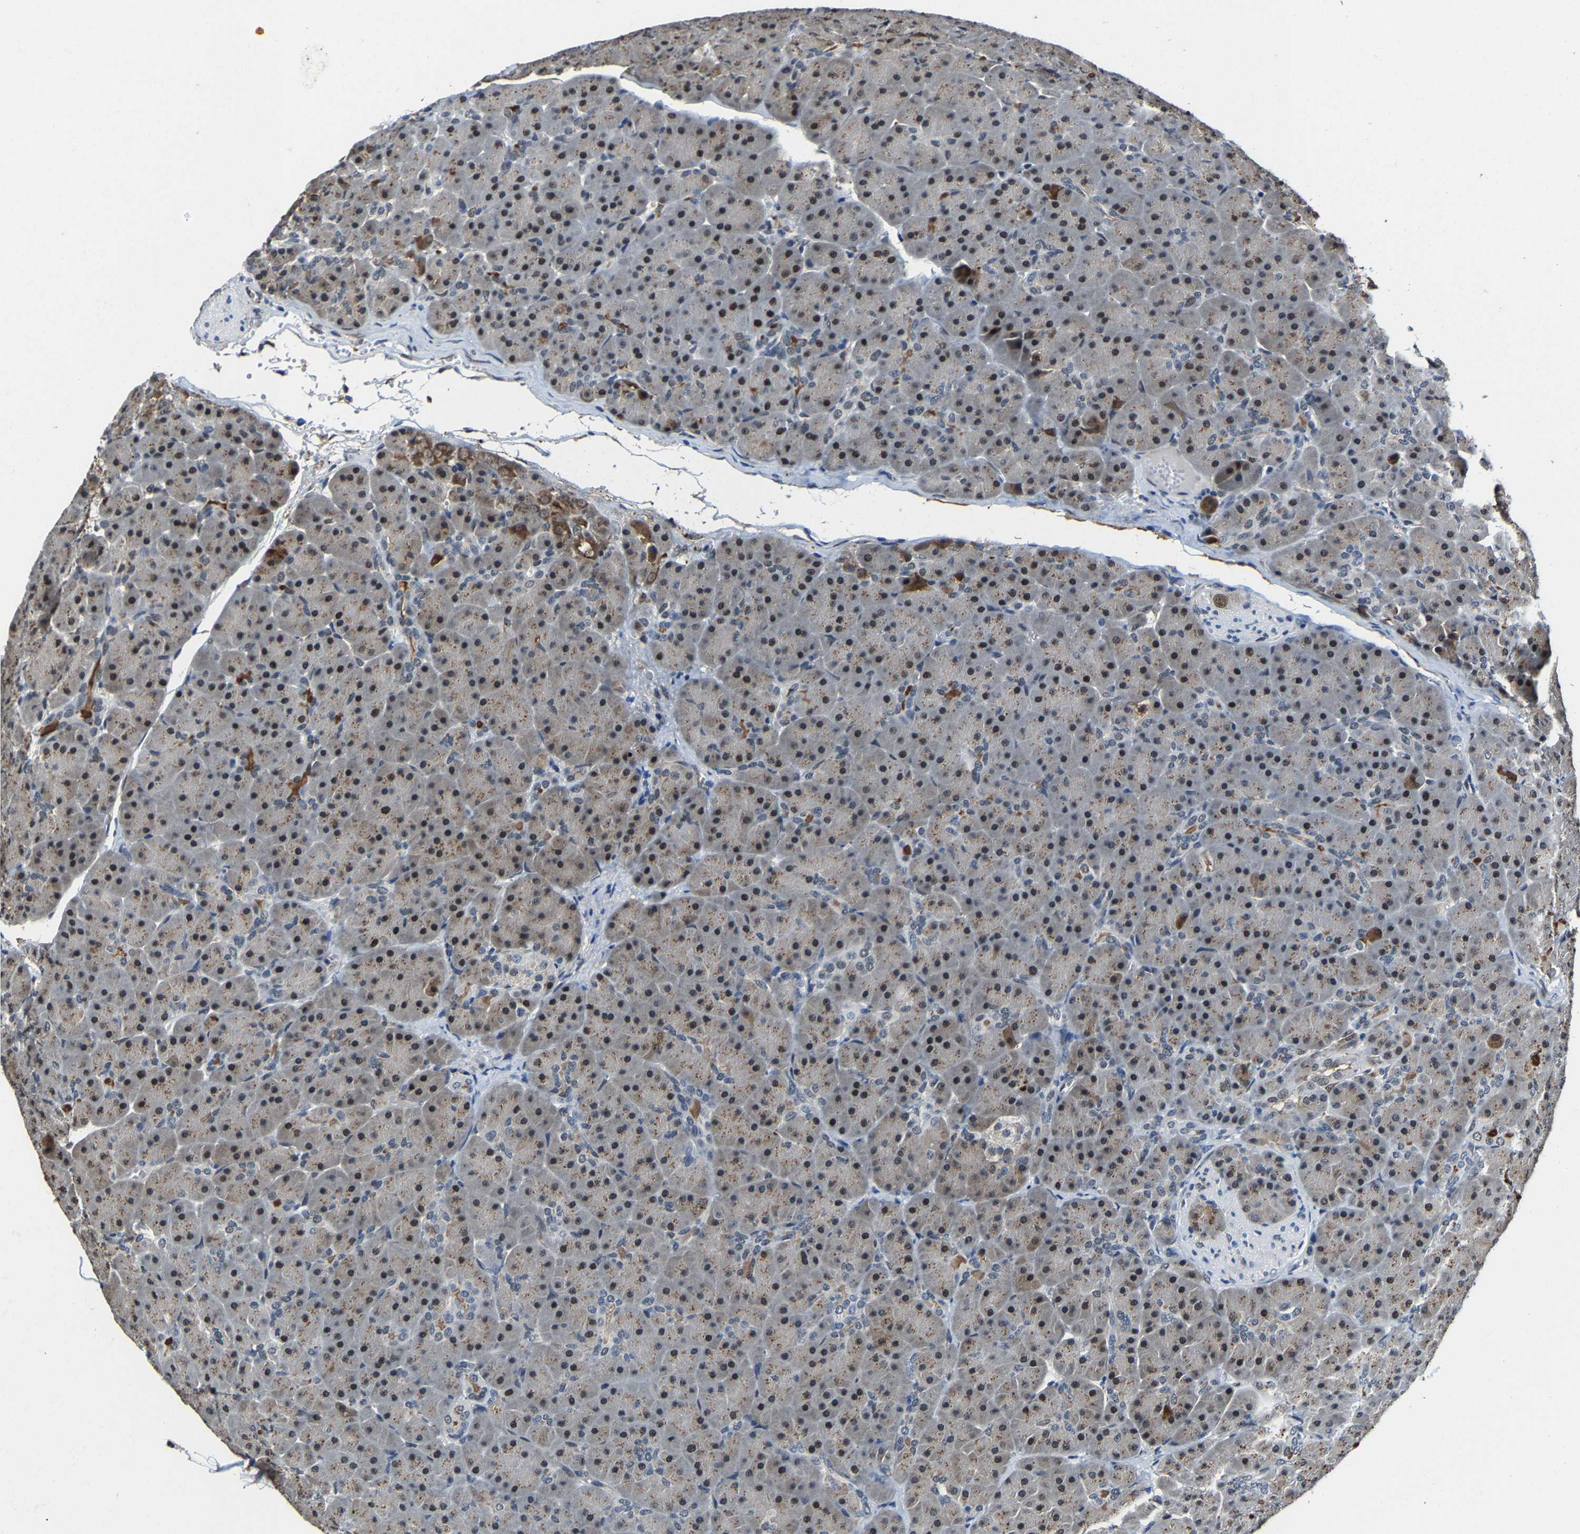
{"staining": {"intensity": "strong", "quantity": "25%-75%", "location": "cytoplasmic/membranous,nuclear"}, "tissue": "pancreas", "cell_type": "Exocrine glandular cells", "image_type": "normal", "snomed": [{"axis": "morphology", "description": "Normal tissue, NOS"}, {"axis": "topography", "description": "Pancreas"}], "caption": "Protein expression analysis of normal human pancreas reveals strong cytoplasmic/membranous,nuclear staining in approximately 25%-75% of exocrine glandular cells. (DAB (3,3'-diaminobenzidine) IHC, brown staining for protein, blue staining for nuclei).", "gene": "METTL1", "patient": {"sex": "male", "age": 66}}